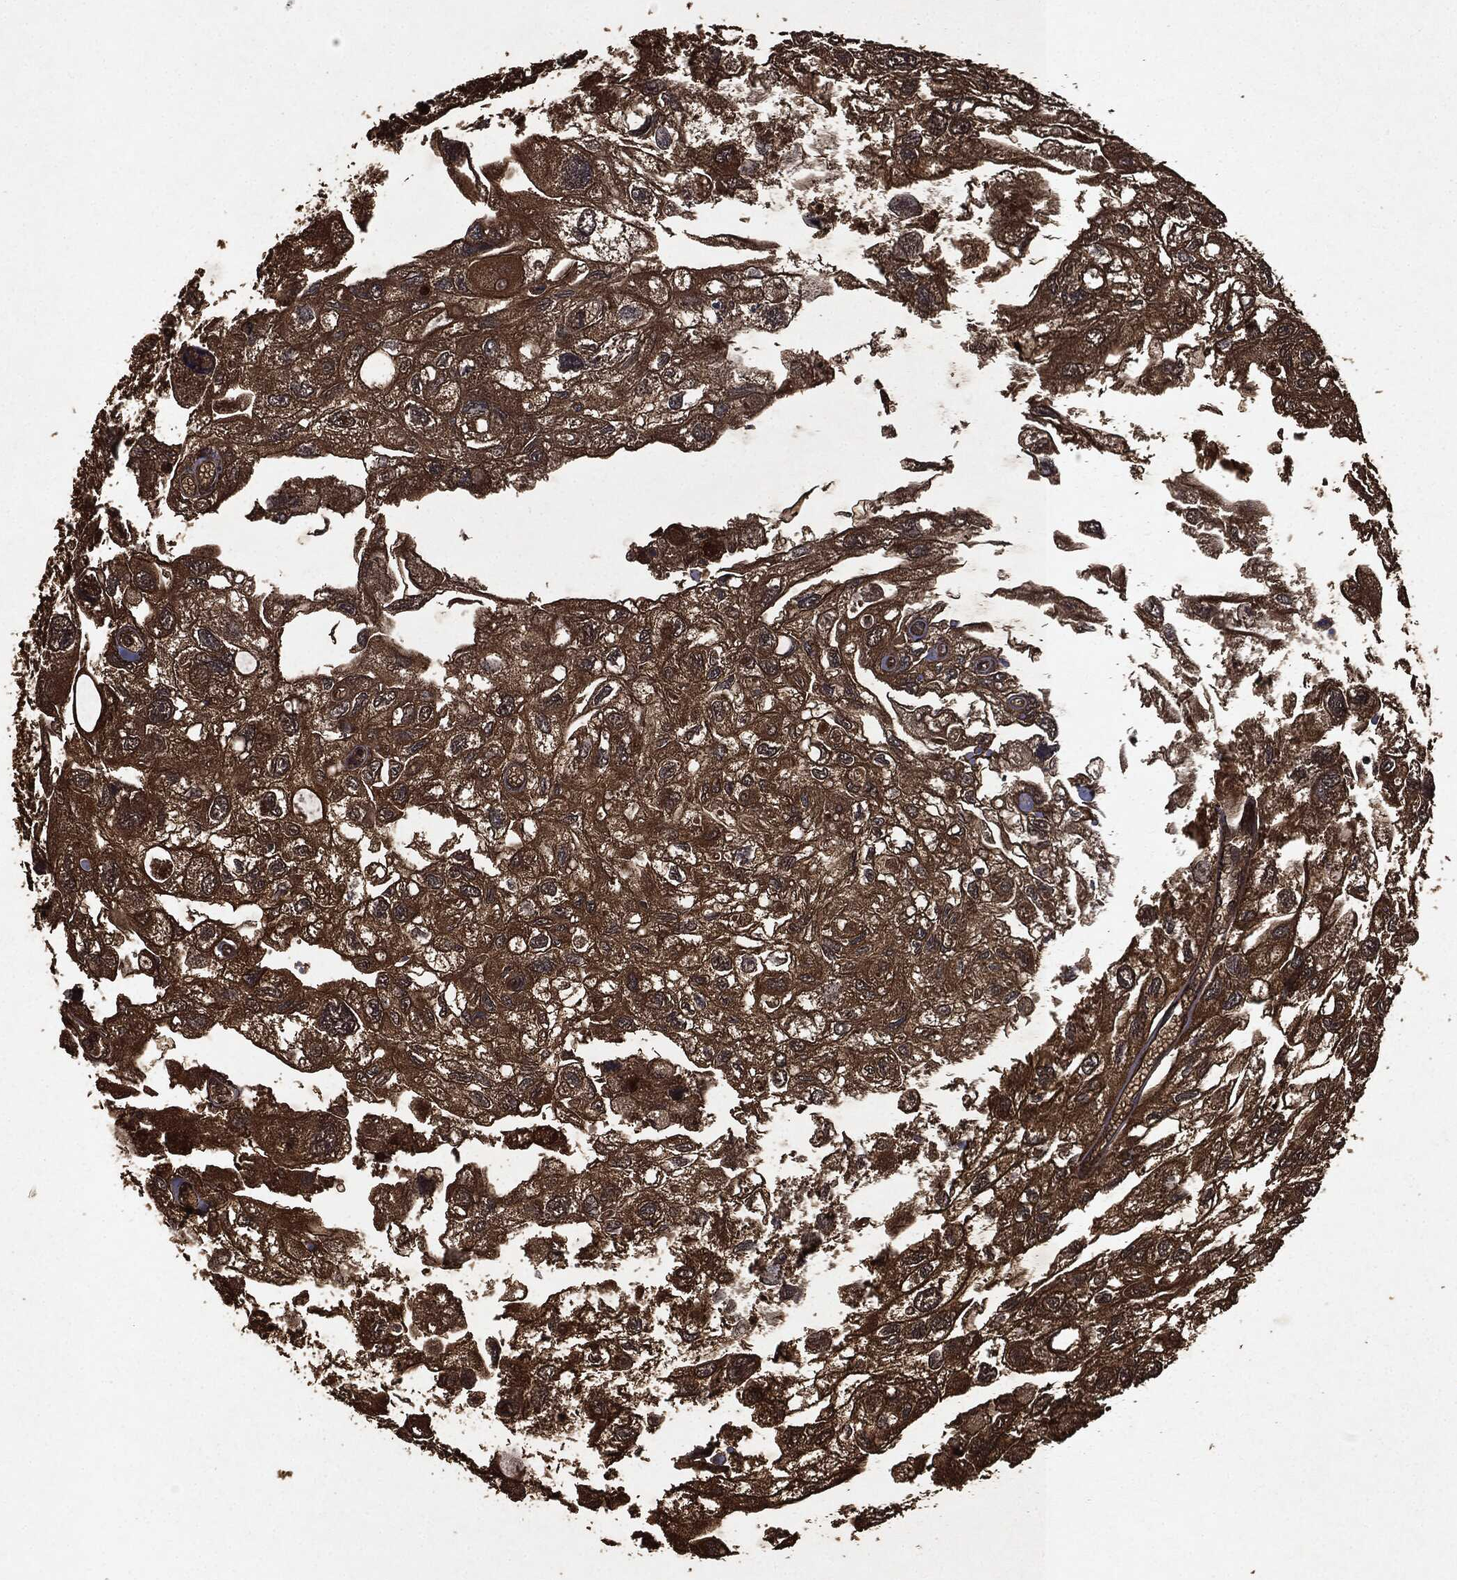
{"staining": {"intensity": "strong", "quantity": ">75%", "location": "cytoplasmic/membranous"}, "tissue": "urothelial cancer", "cell_type": "Tumor cells", "image_type": "cancer", "snomed": [{"axis": "morphology", "description": "Urothelial carcinoma, High grade"}, {"axis": "topography", "description": "Urinary bladder"}], "caption": "A brown stain highlights strong cytoplasmic/membranous positivity of a protein in urothelial carcinoma (high-grade) tumor cells.", "gene": "RYK", "patient": {"sex": "male", "age": 59}}